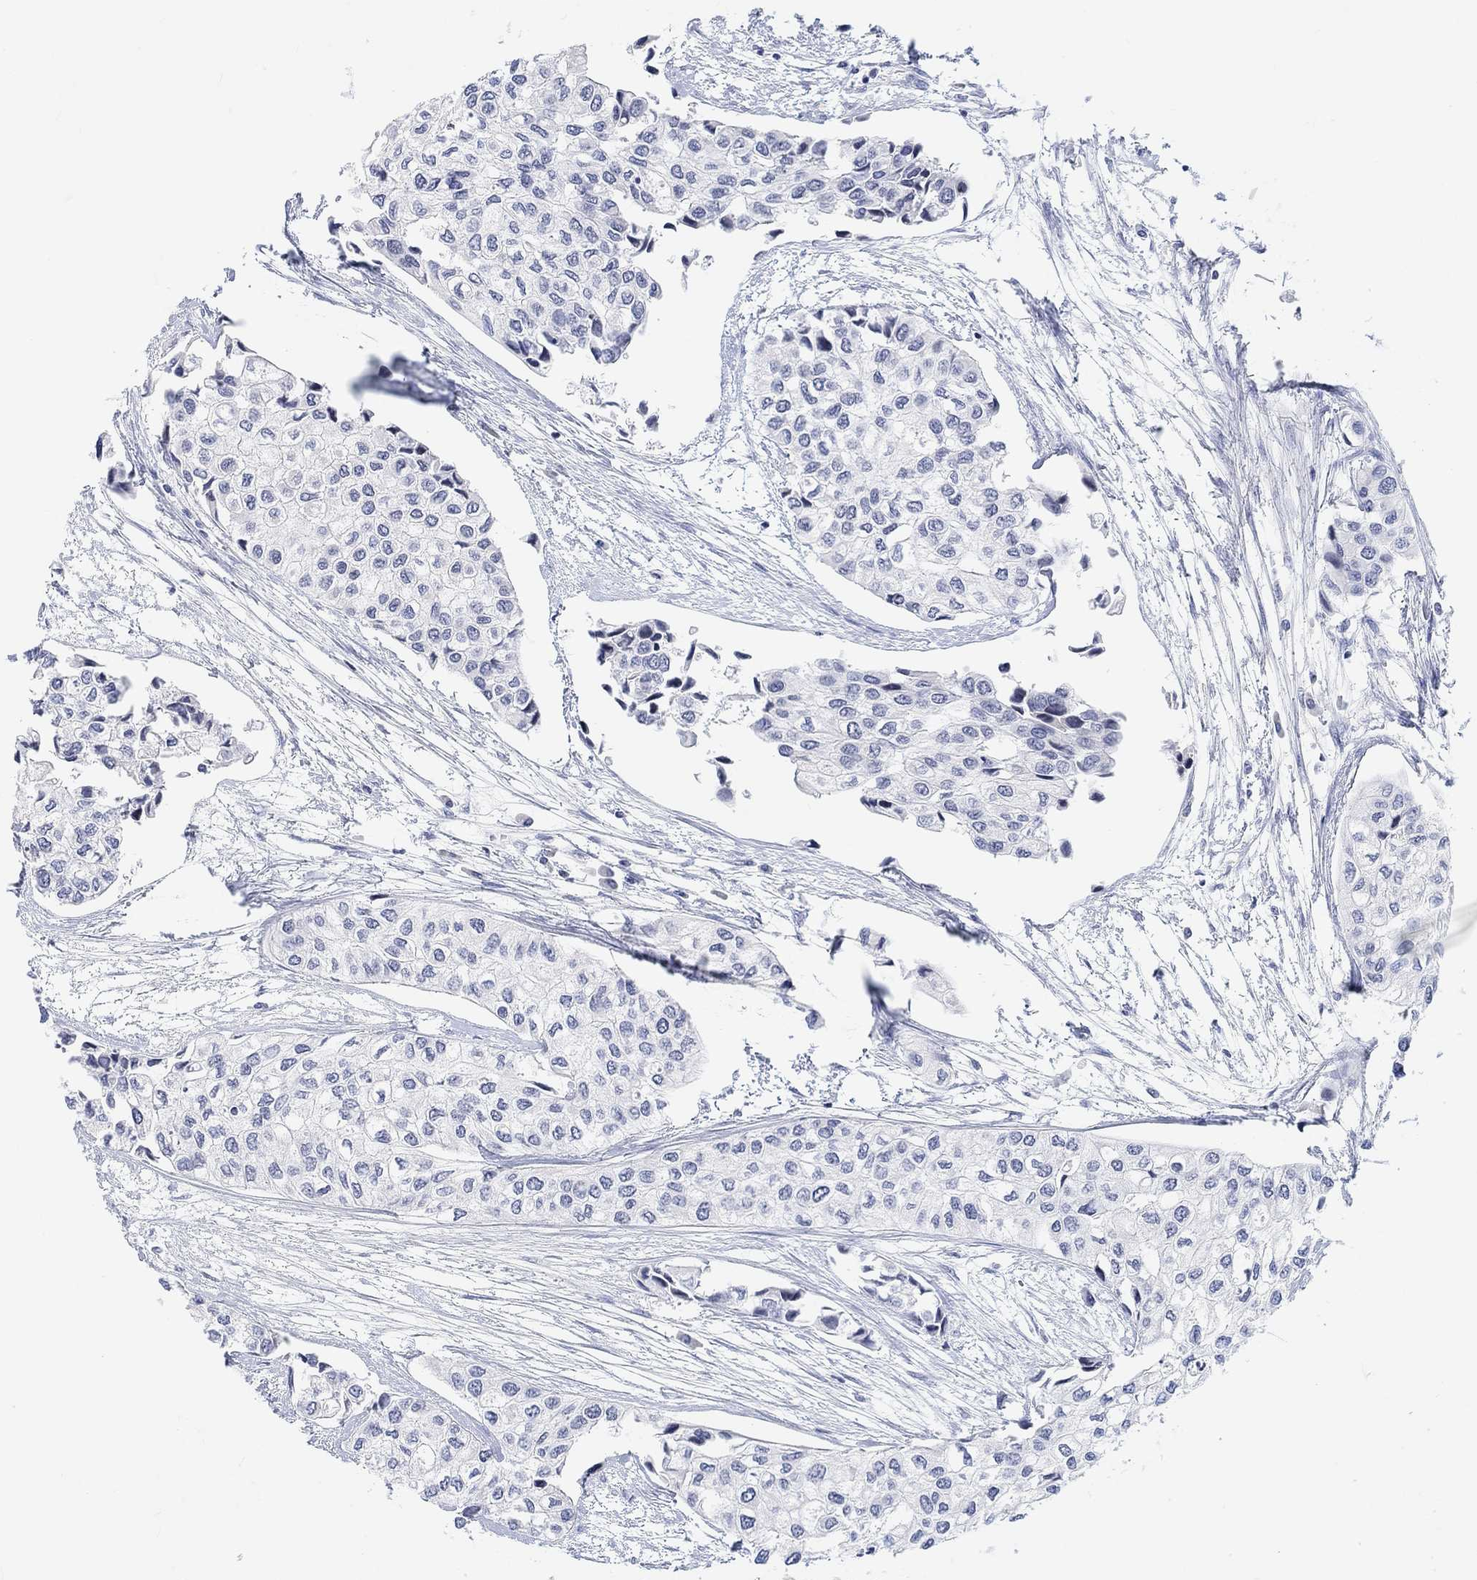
{"staining": {"intensity": "negative", "quantity": "none", "location": "none"}, "tissue": "urothelial cancer", "cell_type": "Tumor cells", "image_type": "cancer", "snomed": [{"axis": "morphology", "description": "Urothelial carcinoma, High grade"}, {"axis": "topography", "description": "Urinary bladder"}], "caption": "Immunohistochemistry image of neoplastic tissue: human high-grade urothelial carcinoma stained with DAB displays no significant protein positivity in tumor cells.", "gene": "ATP6V1E2", "patient": {"sex": "male", "age": 73}}